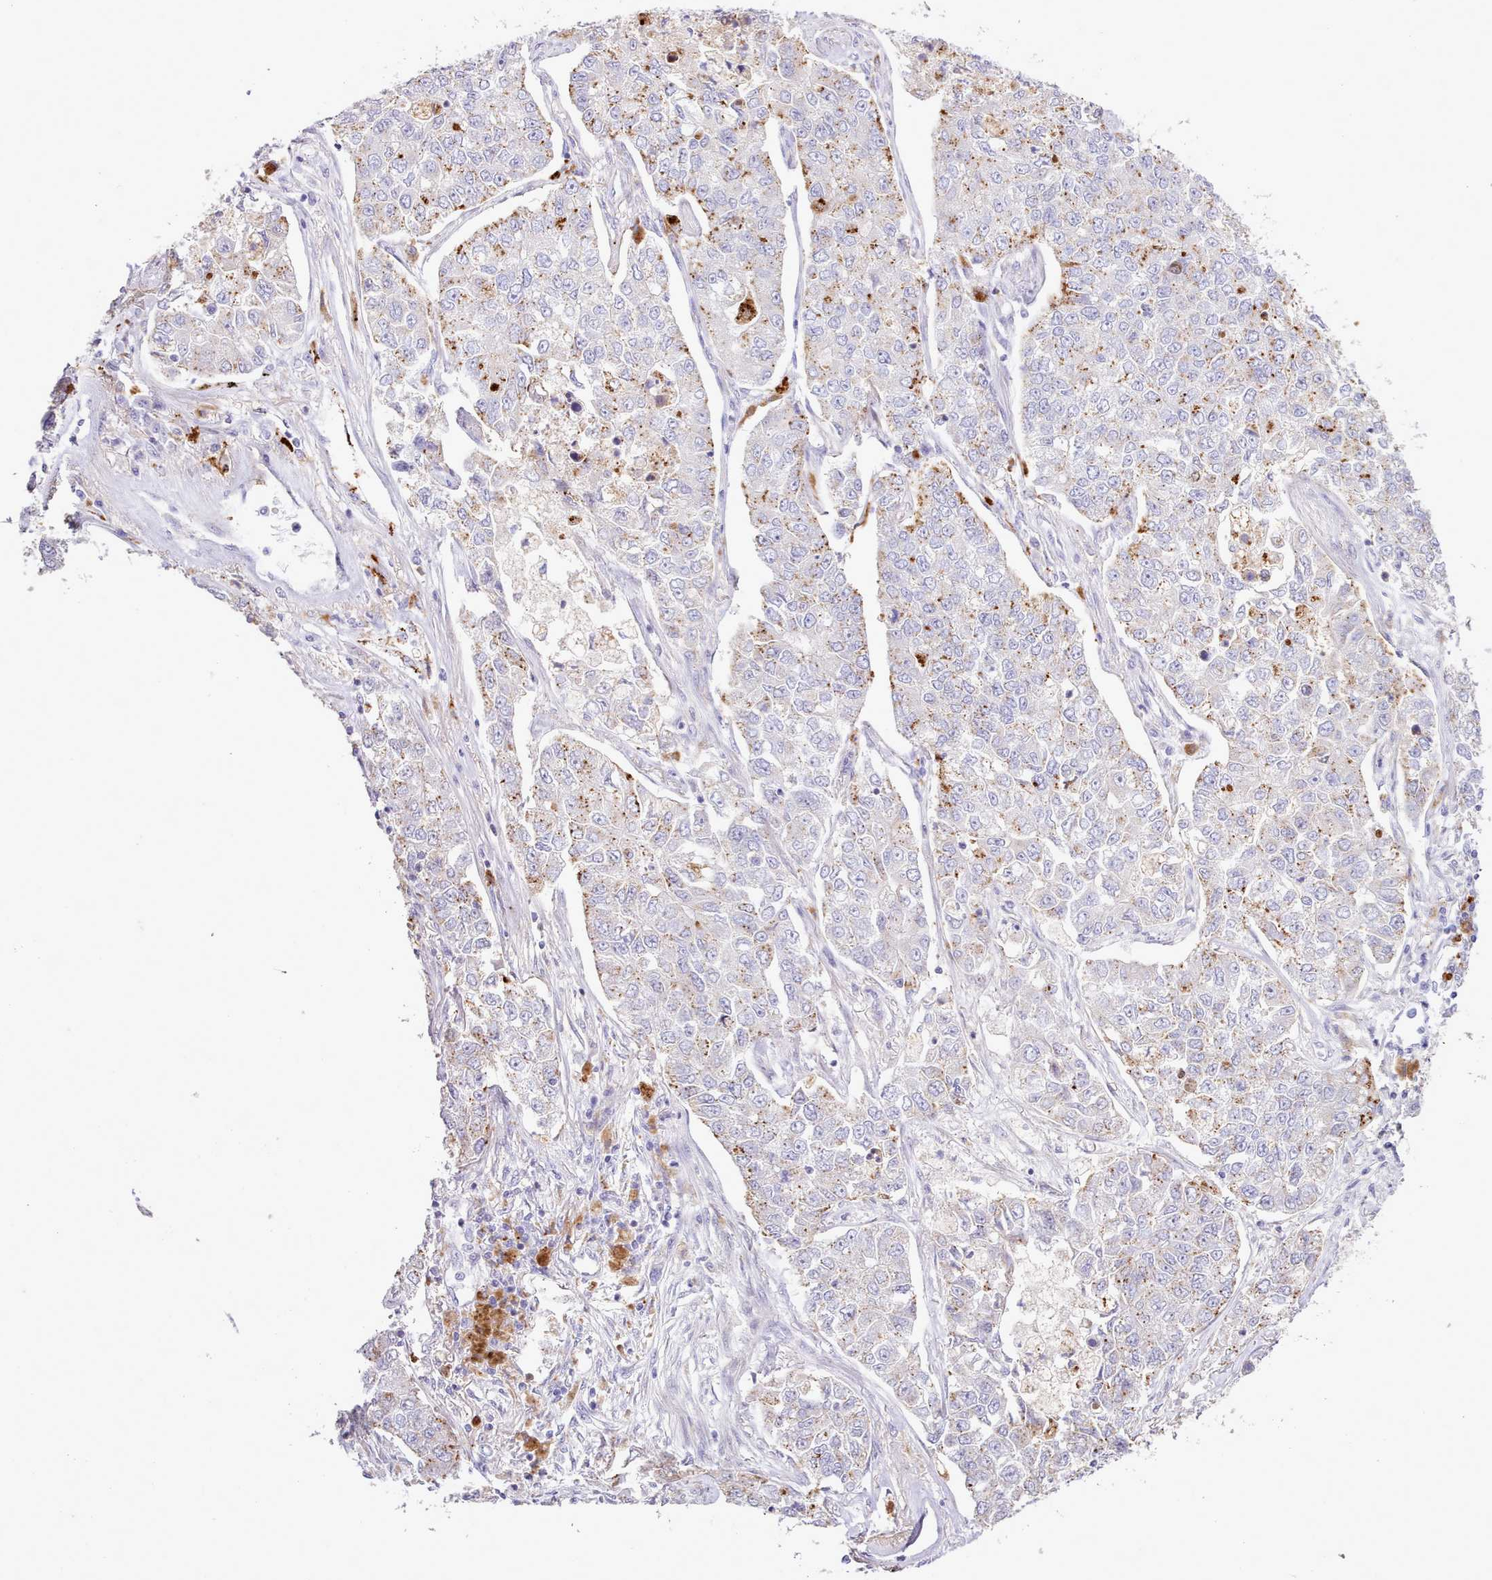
{"staining": {"intensity": "moderate", "quantity": "25%-75%", "location": "cytoplasmic/membranous"}, "tissue": "lung cancer", "cell_type": "Tumor cells", "image_type": "cancer", "snomed": [{"axis": "morphology", "description": "Adenocarcinoma, NOS"}, {"axis": "topography", "description": "Lung"}], "caption": "There is medium levels of moderate cytoplasmic/membranous expression in tumor cells of lung adenocarcinoma, as demonstrated by immunohistochemical staining (brown color).", "gene": "SRD5A1", "patient": {"sex": "male", "age": 49}}